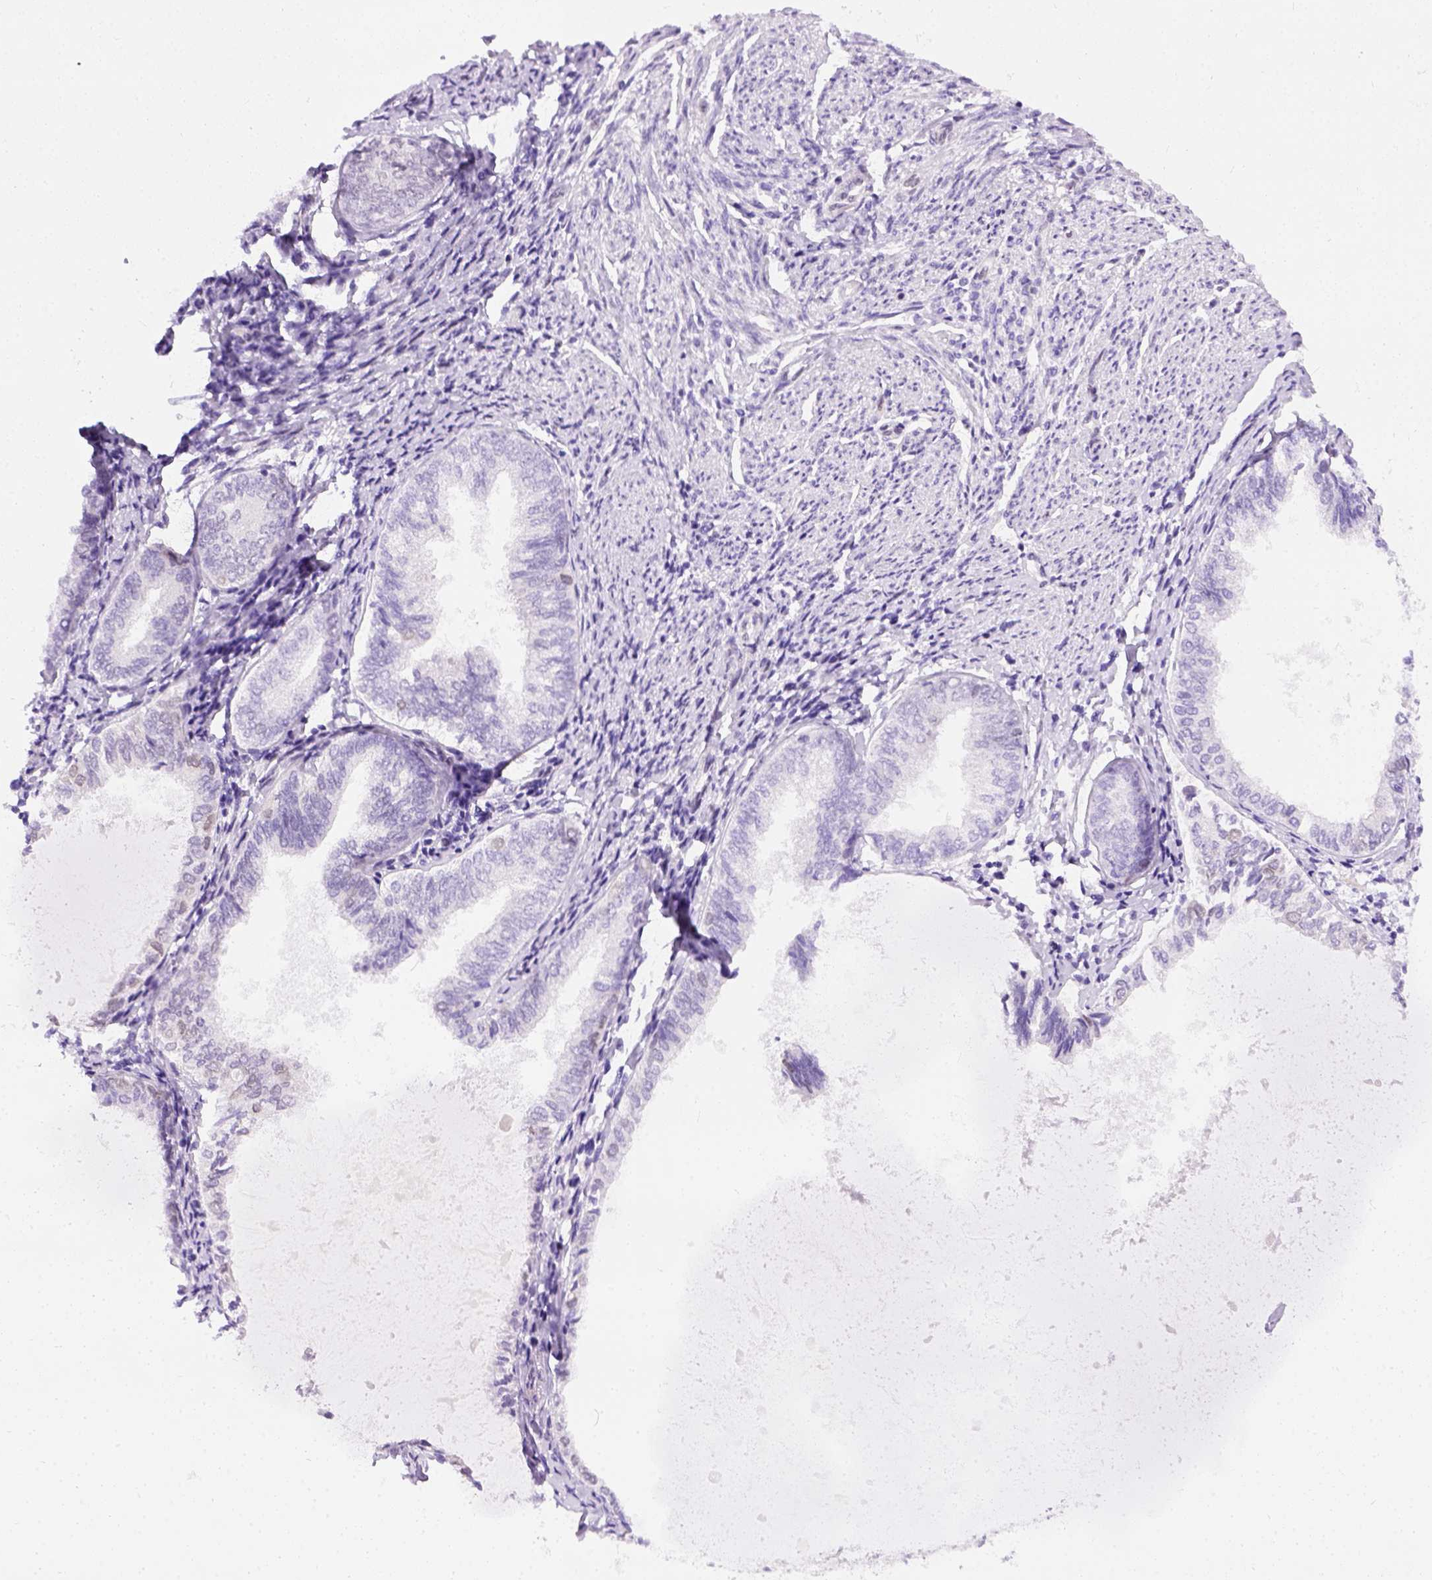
{"staining": {"intensity": "negative", "quantity": "none", "location": "none"}, "tissue": "endometrial cancer", "cell_type": "Tumor cells", "image_type": "cancer", "snomed": [{"axis": "morphology", "description": "Adenocarcinoma, NOS"}, {"axis": "topography", "description": "Endometrium"}], "caption": "Tumor cells are negative for protein expression in human endometrial cancer (adenocarcinoma).", "gene": "FAM184B", "patient": {"sex": "female", "age": 68}}